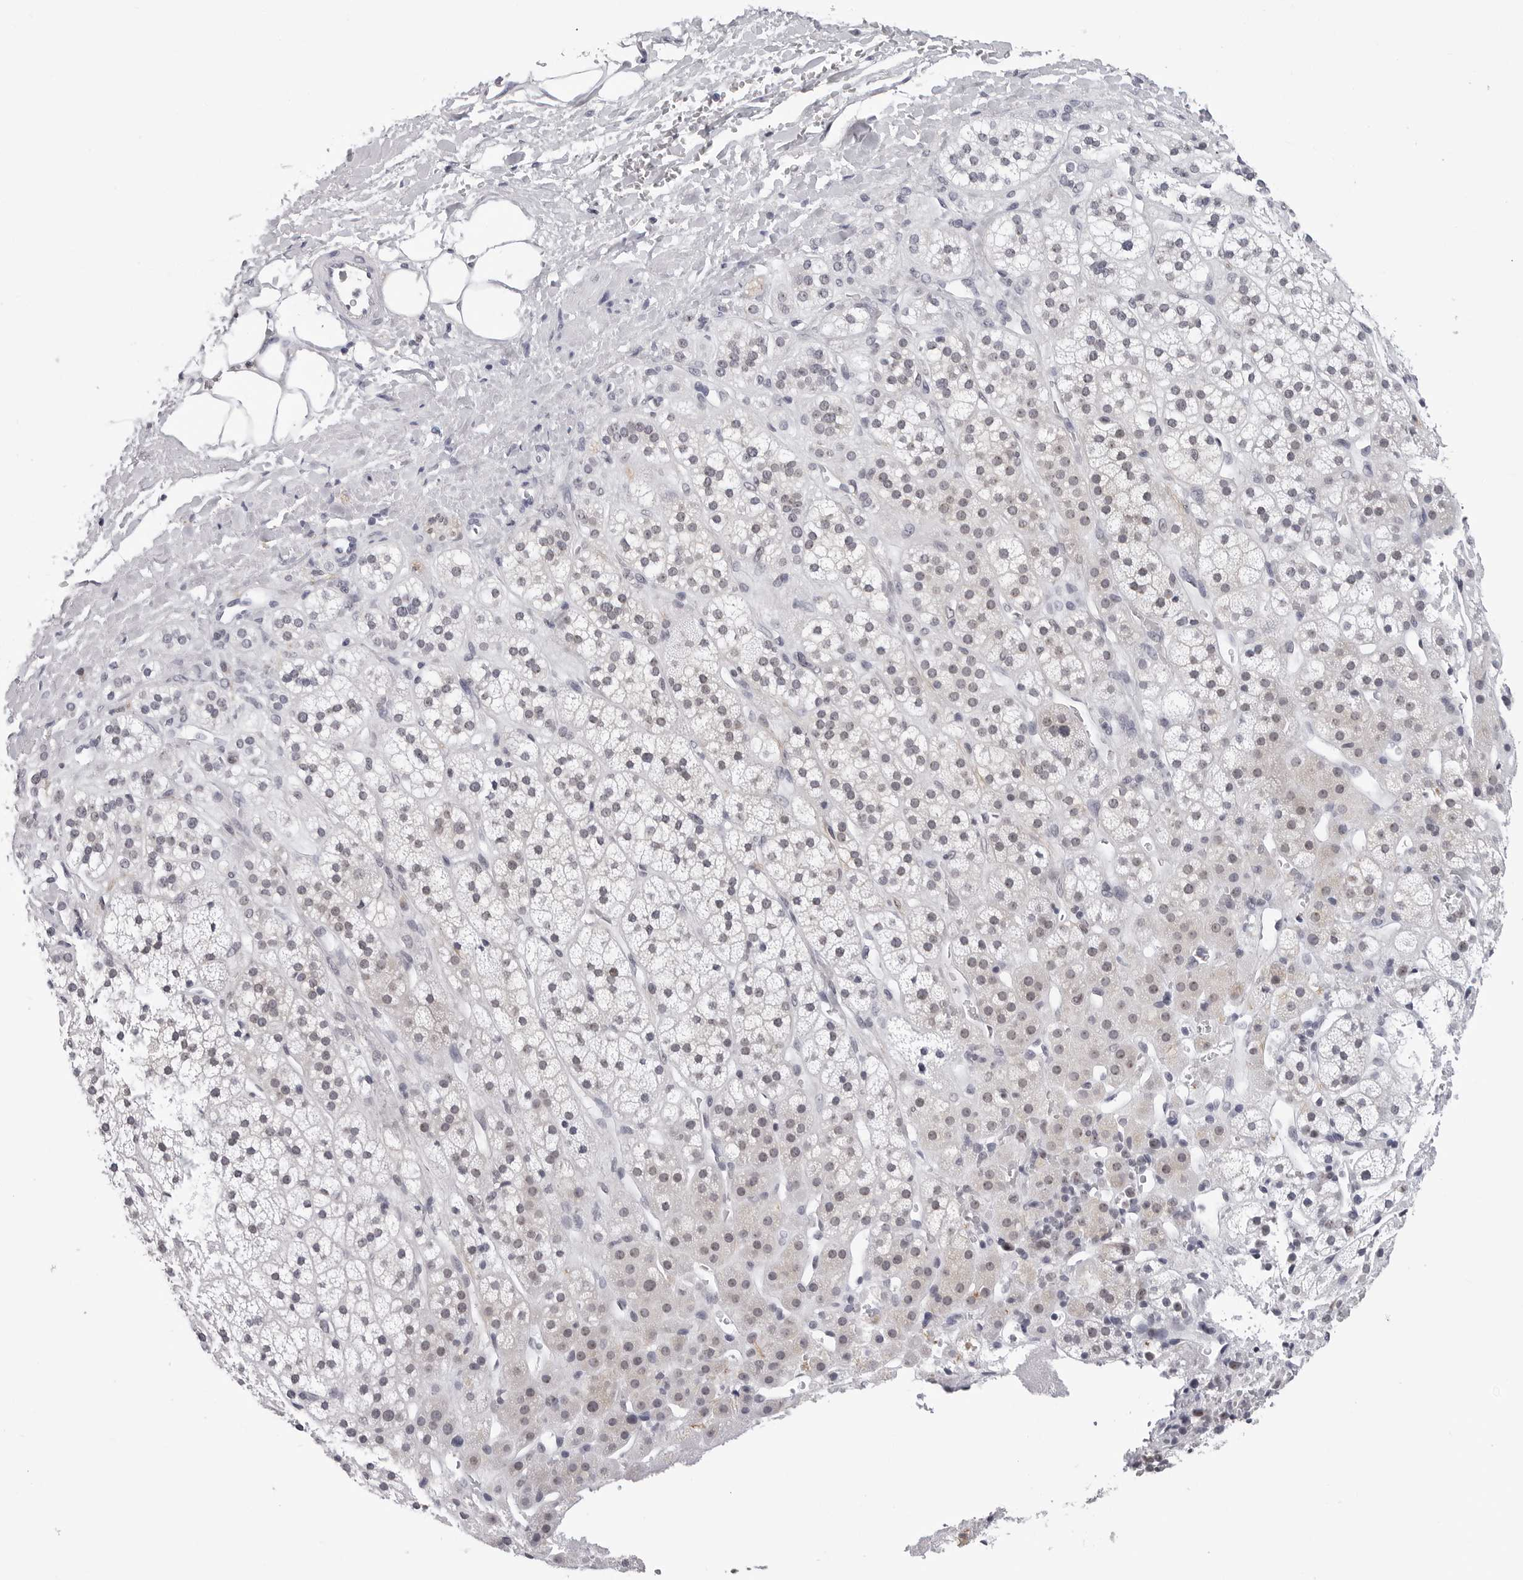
{"staining": {"intensity": "weak", "quantity": "25%-75%", "location": "nuclear"}, "tissue": "adrenal gland", "cell_type": "Glandular cells", "image_type": "normal", "snomed": [{"axis": "morphology", "description": "Normal tissue, NOS"}, {"axis": "topography", "description": "Adrenal gland"}], "caption": "A brown stain shows weak nuclear positivity of a protein in glandular cells of benign adrenal gland. The staining was performed using DAB, with brown indicating positive protein expression. Nuclei are stained blue with hematoxylin.", "gene": "GNL2", "patient": {"sex": "male", "age": 56}}